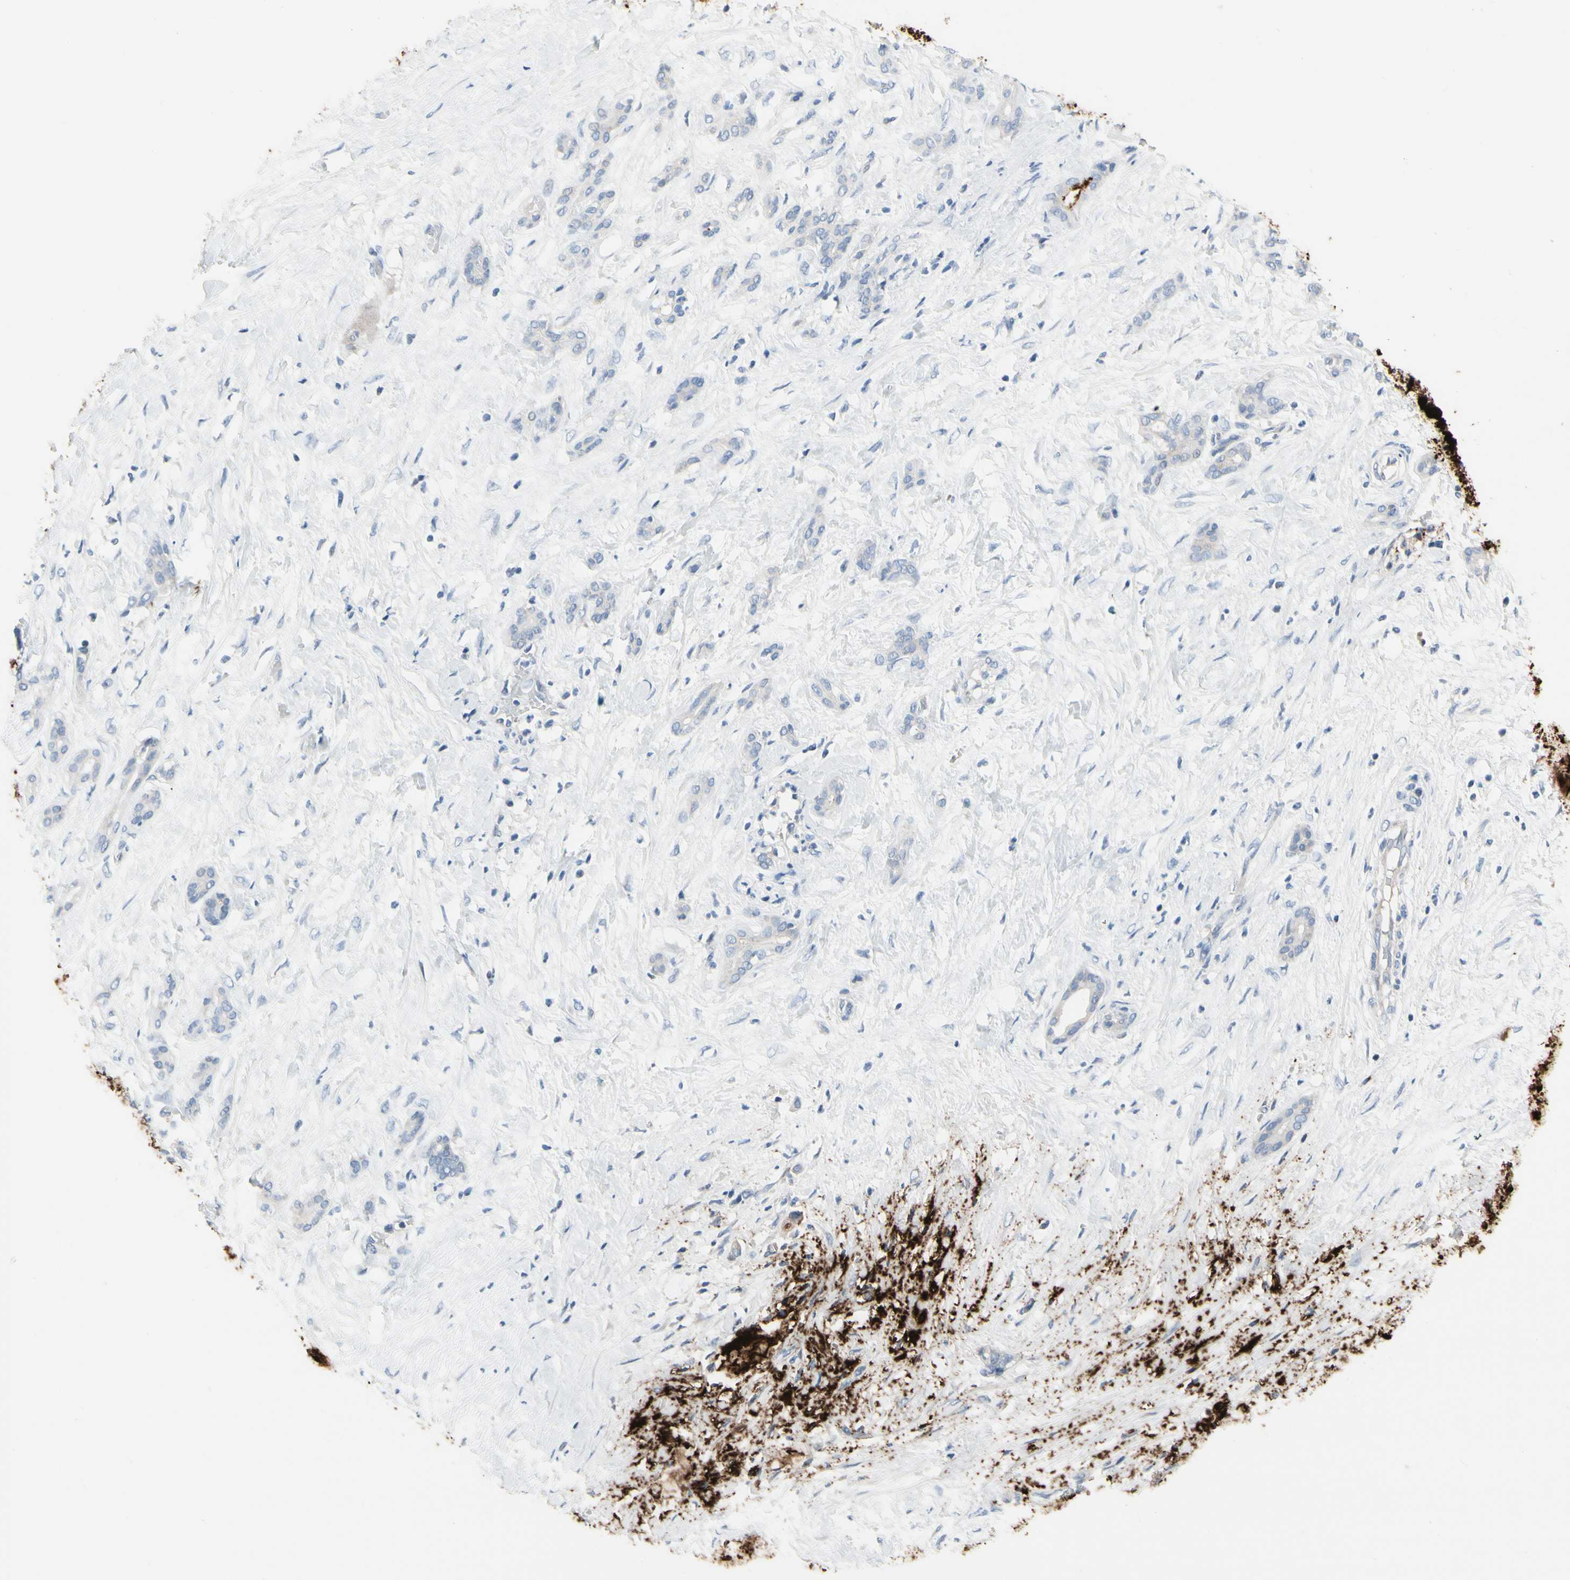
{"staining": {"intensity": "negative", "quantity": "none", "location": "none"}, "tissue": "pancreatic cancer", "cell_type": "Tumor cells", "image_type": "cancer", "snomed": [{"axis": "morphology", "description": "Adenocarcinoma, NOS"}, {"axis": "topography", "description": "Pancreas"}], "caption": "Immunohistochemistry of pancreatic cancer displays no expression in tumor cells.", "gene": "MUC5B", "patient": {"sex": "male", "age": 41}}